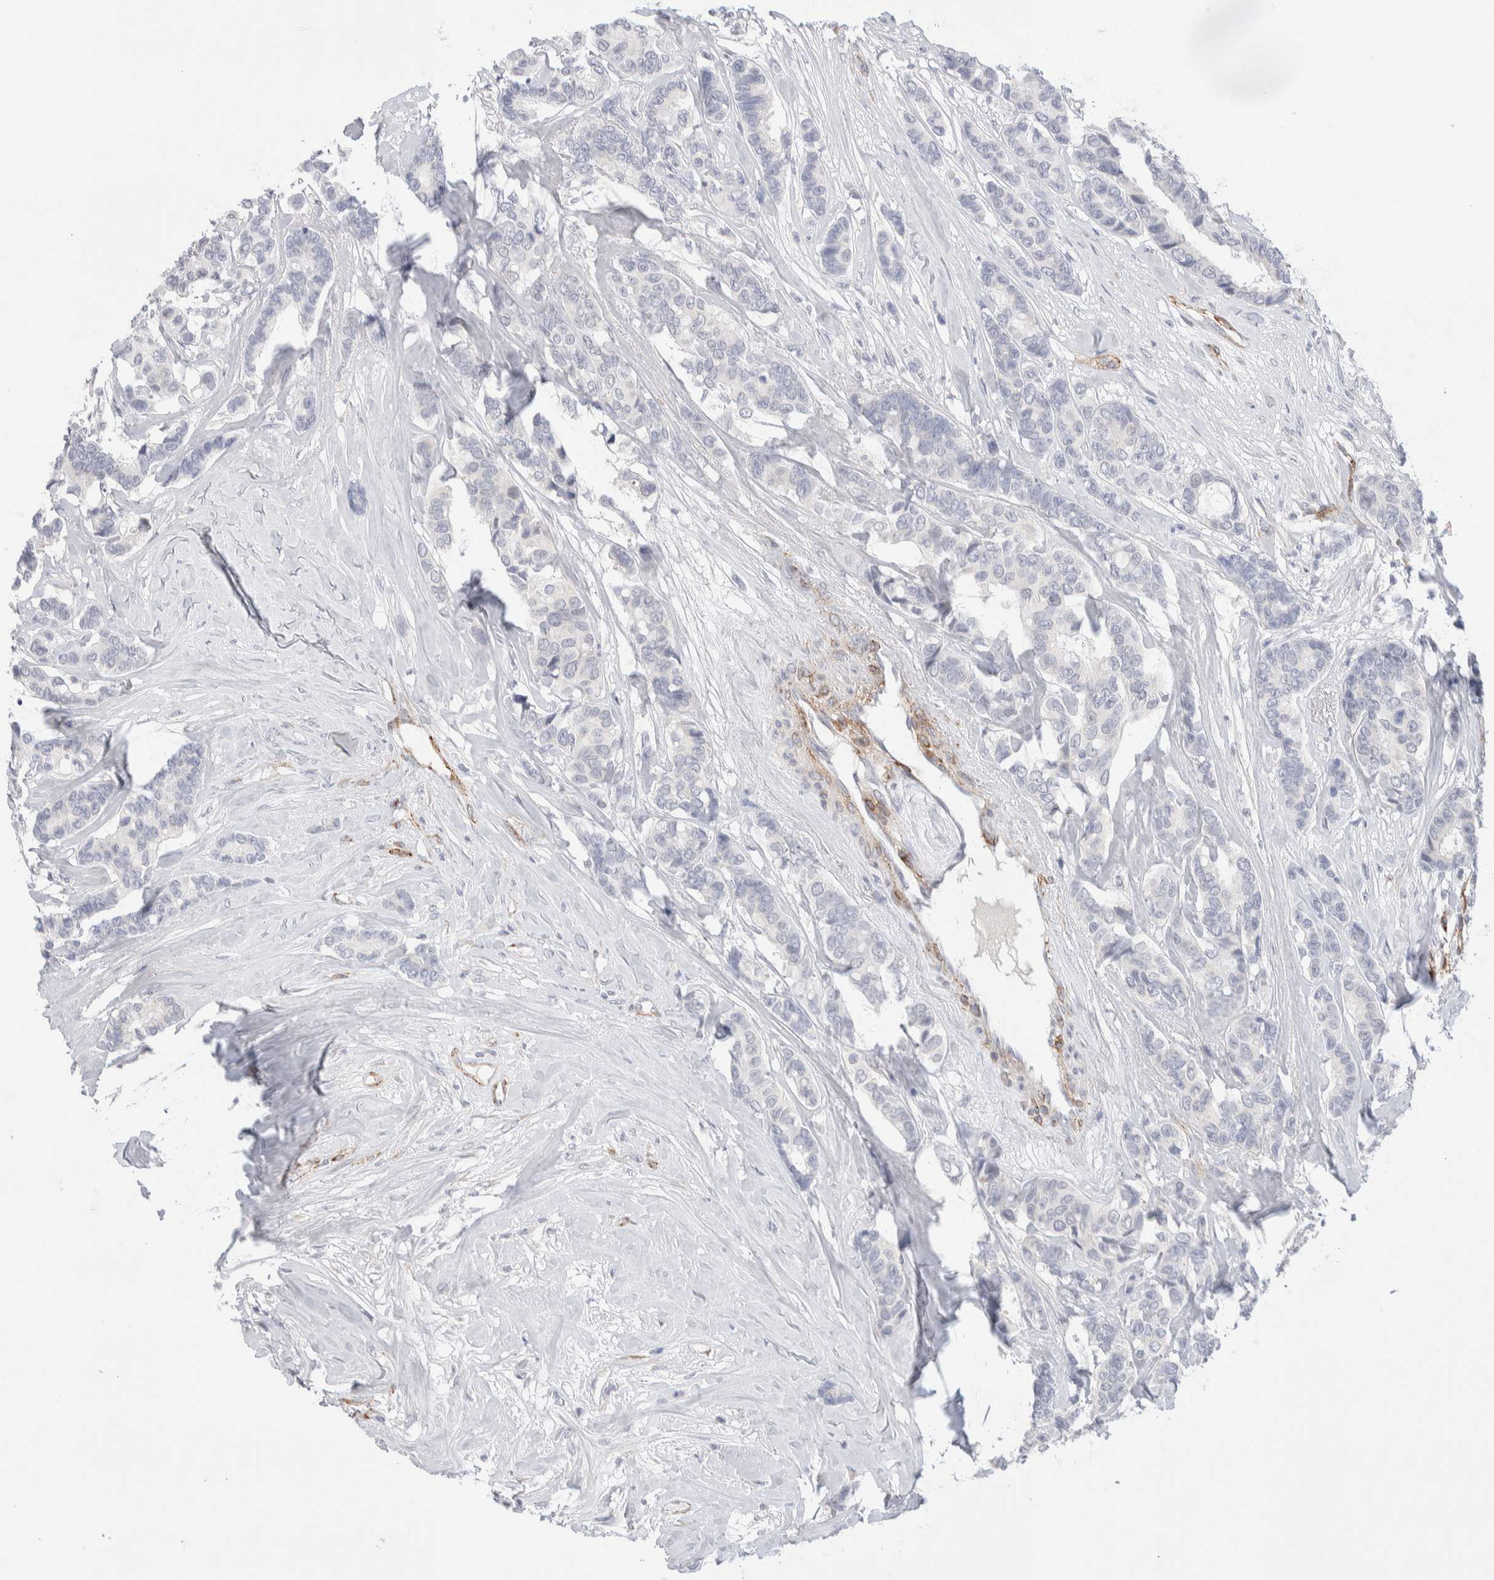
{"staining": {"intensity": "negative", "quantity": "none", "location": "none"}, "tissue": "breast cancer", "cell_type": "Tumor cells", "image_type": "cancer", "snomed": [{"axis": "morphology", "description": "Duct carcinoma"}, {"axis": "topography", "description": "Breast"}], "caption": "Protein analysis of breast cancer (intraductal carcinoma) reveals no significant positivity in tumor cells.", "gene": "SEPTIN4", "patient": {"sex": "female", "age": 87}}